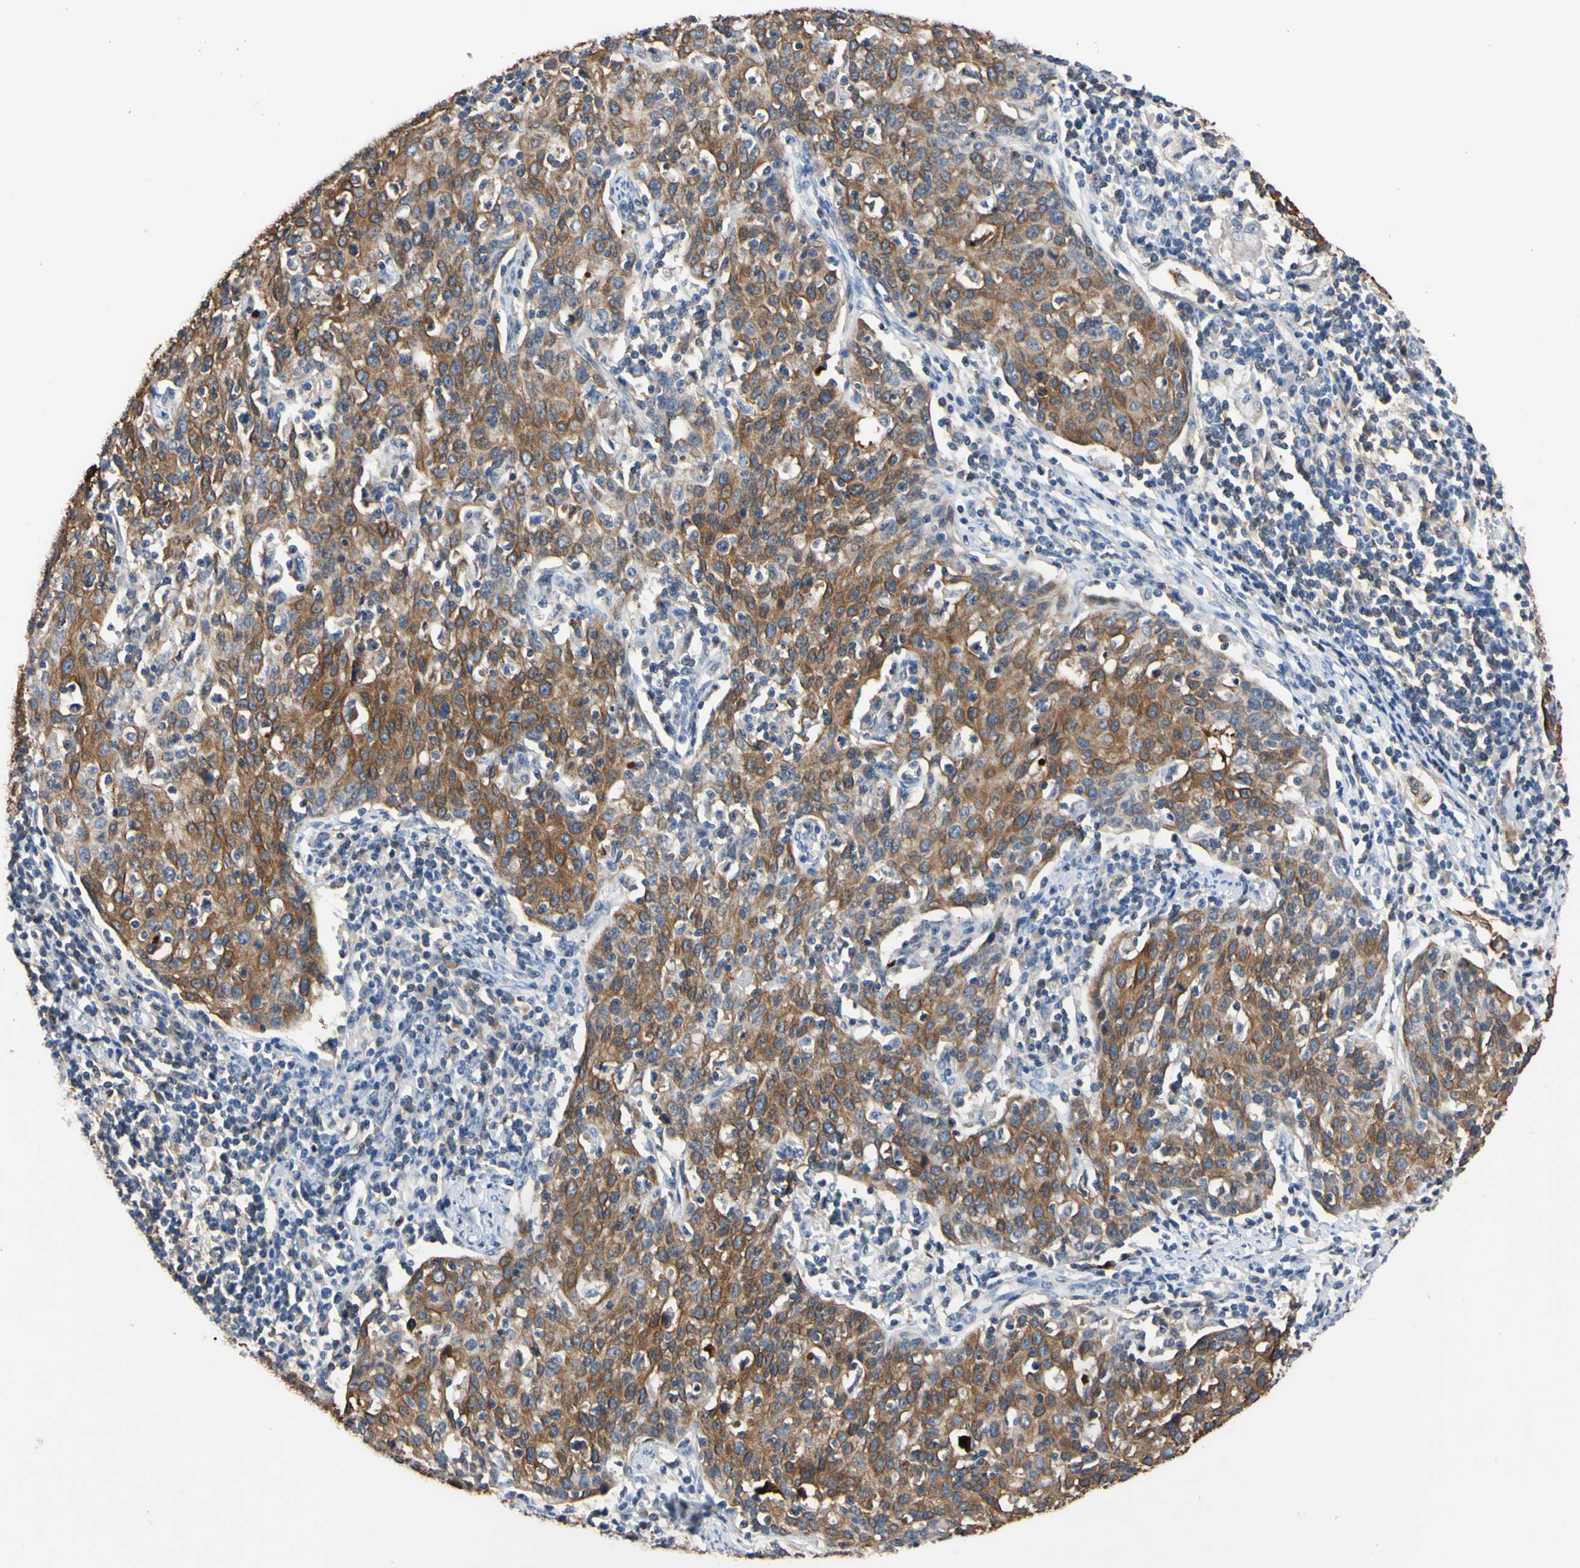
{"staining": {"intensity": "strong", "quantity": ">75%", "location": "cytoplasmic/membranous"}, "tissue": "cervical cancer", "cell_type": "Tumor cells", "image_type": "cancer", "snomed": [{"axis": "morphology", "description": "Squamous cell carcinoma, NOS"}, {"axis": "topography", "description": "Cervix"}], "caption": "Cervical cancer stained with DAB (3,3'-diaminobenzidine) immunohistochemistry (IHC) displays high levels of strong cytoplasmic/membranous staining in approximately >75% of tumor cells.", "gene": "PNKD", "patient": {"sex": "female", "age": 38}}